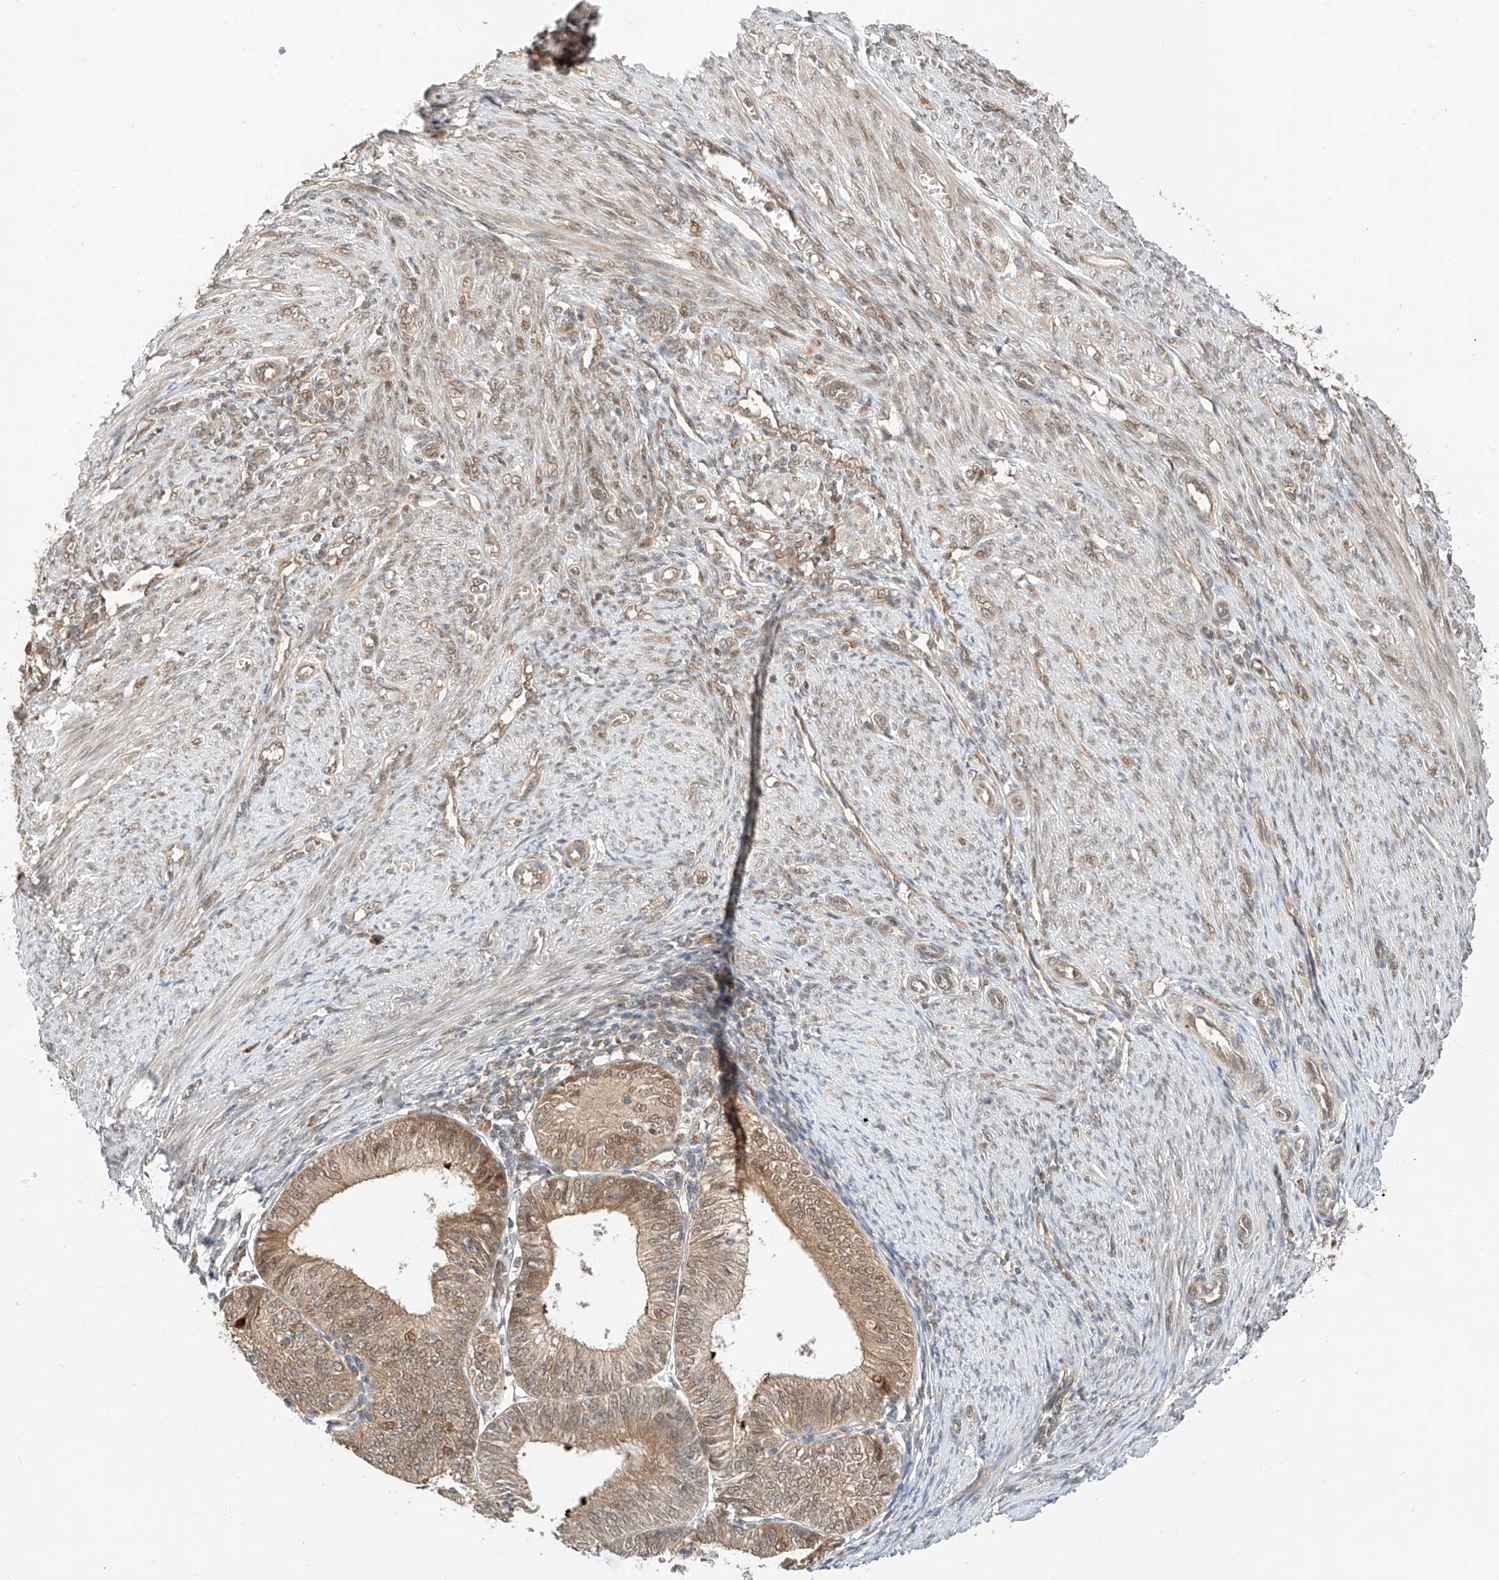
{"staining": {"intensity": "weak", "quantity": ">75%", "location": "cytoplasmic/membranous,nuclear"}, "tissue": "endometrial cancer", "cell_type": "Tumor cells", "image_type": "cancer", "snomed": [{"axis": "morphology", "description": "Adenocarcinoma, NOS"}, {"axis": "topography", "description": "Endometrium"}], "caption": "An IHC photomicrograph of tumor tissue is shown. Protein staining in brown labels weak cytoplasmic/membranous and nuclear positivity in endometrial cancer within tumor cells.", "gene": "EIF4H", "patient": {"sex": "female", "age": 51}}